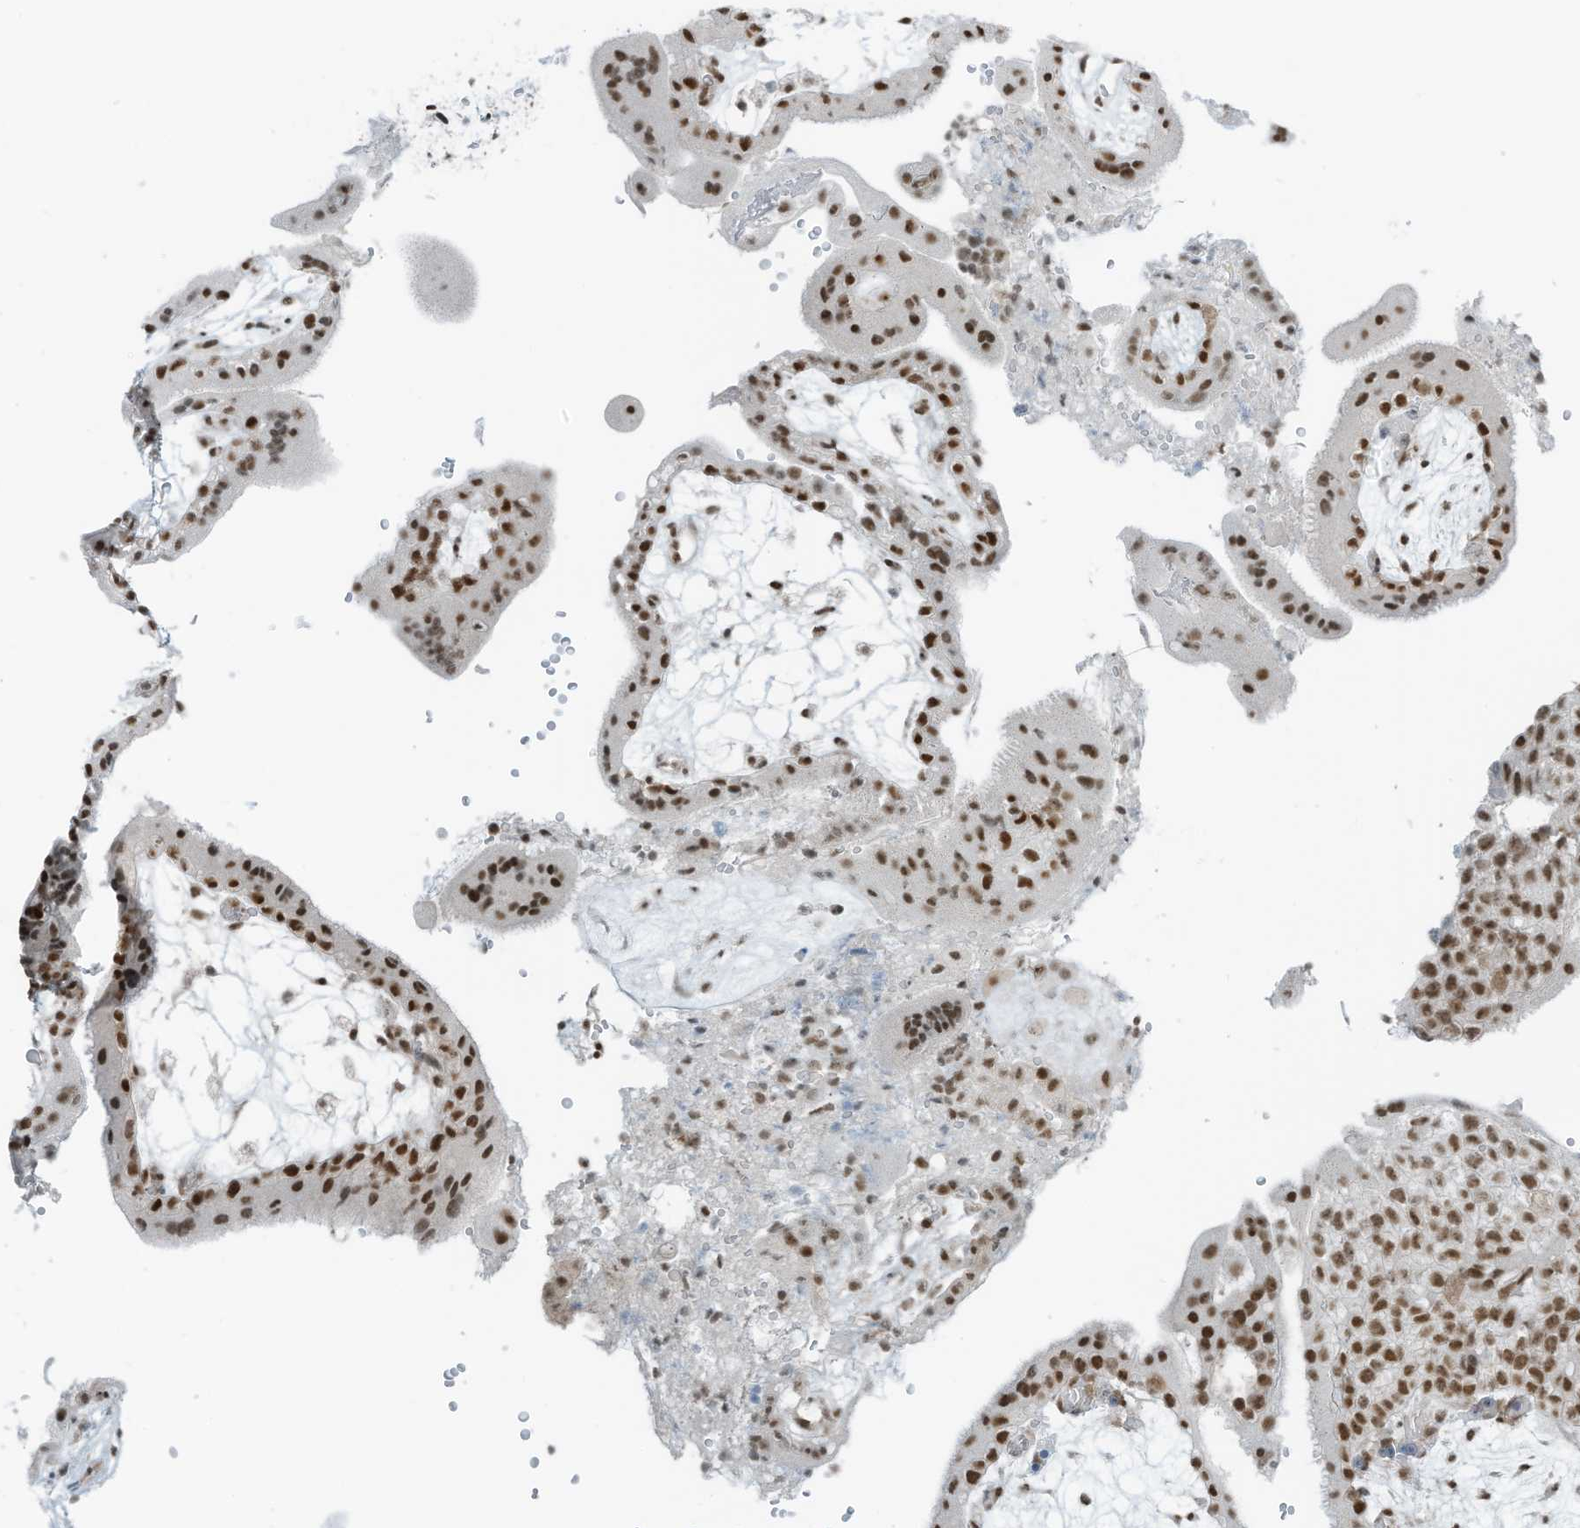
{"staining": {"intensity": "moderate", "quantity": ">75%", "location": "nuclear"}, "tissue": "placenta", "cell_type": "Trophoblastic cells", "image_type": "normal", "snomed": [{"axis": "morphology", "description": "Normal tissue, NOS"}, {"axis": "topography", "description": "Placenta"}], "caption": "Immunohistochemical staining of normal placenta demonstrates moderate nuclear protein staining in about >75% of trophoblastic cells.", "gene": "WRNIP1", "patient": {"sex": "female", "age": 18}}